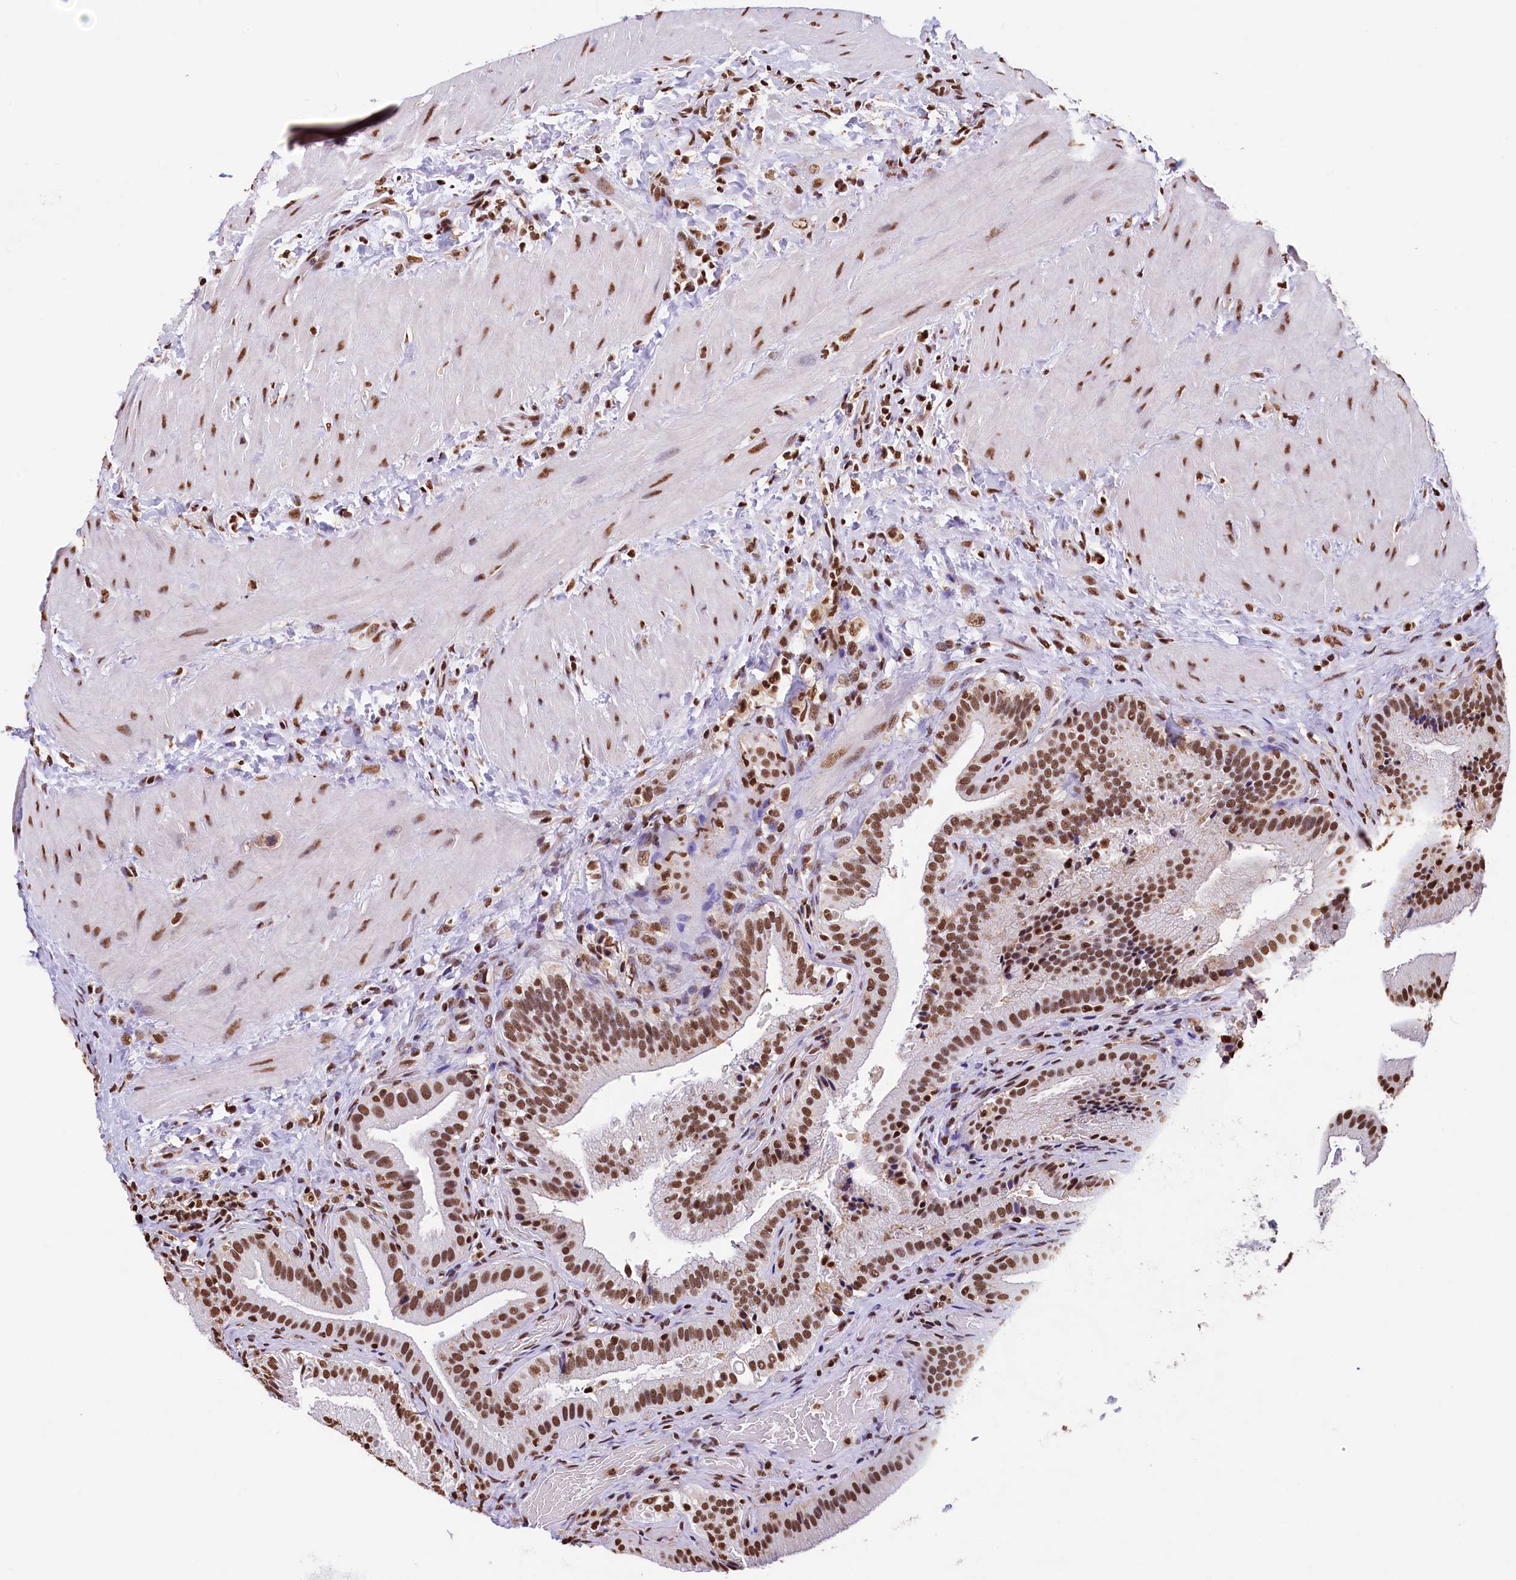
{"staining": {"intensity": "strong", "quantity": ">75%", "location": "nuclear"}, "tissue": "gallbladder", "cell_type": "Glandular cells", "image_type": "normal", "snomed": [{"axis": "morphology", "description": "Normal tissue, NOS"}, {"axis": "topography", "description": "Gallbladder"}], "caption": "This image exhibits benign gallbladder stained with immunohistochemistry (IHC) to label a protein in brown. The nuclear of glandular cells show strong positivity for the protein. Nuclei are counter-stained blue.", "gene": "SNRPD2", "patient": {"sex": "male", "age": 24}}